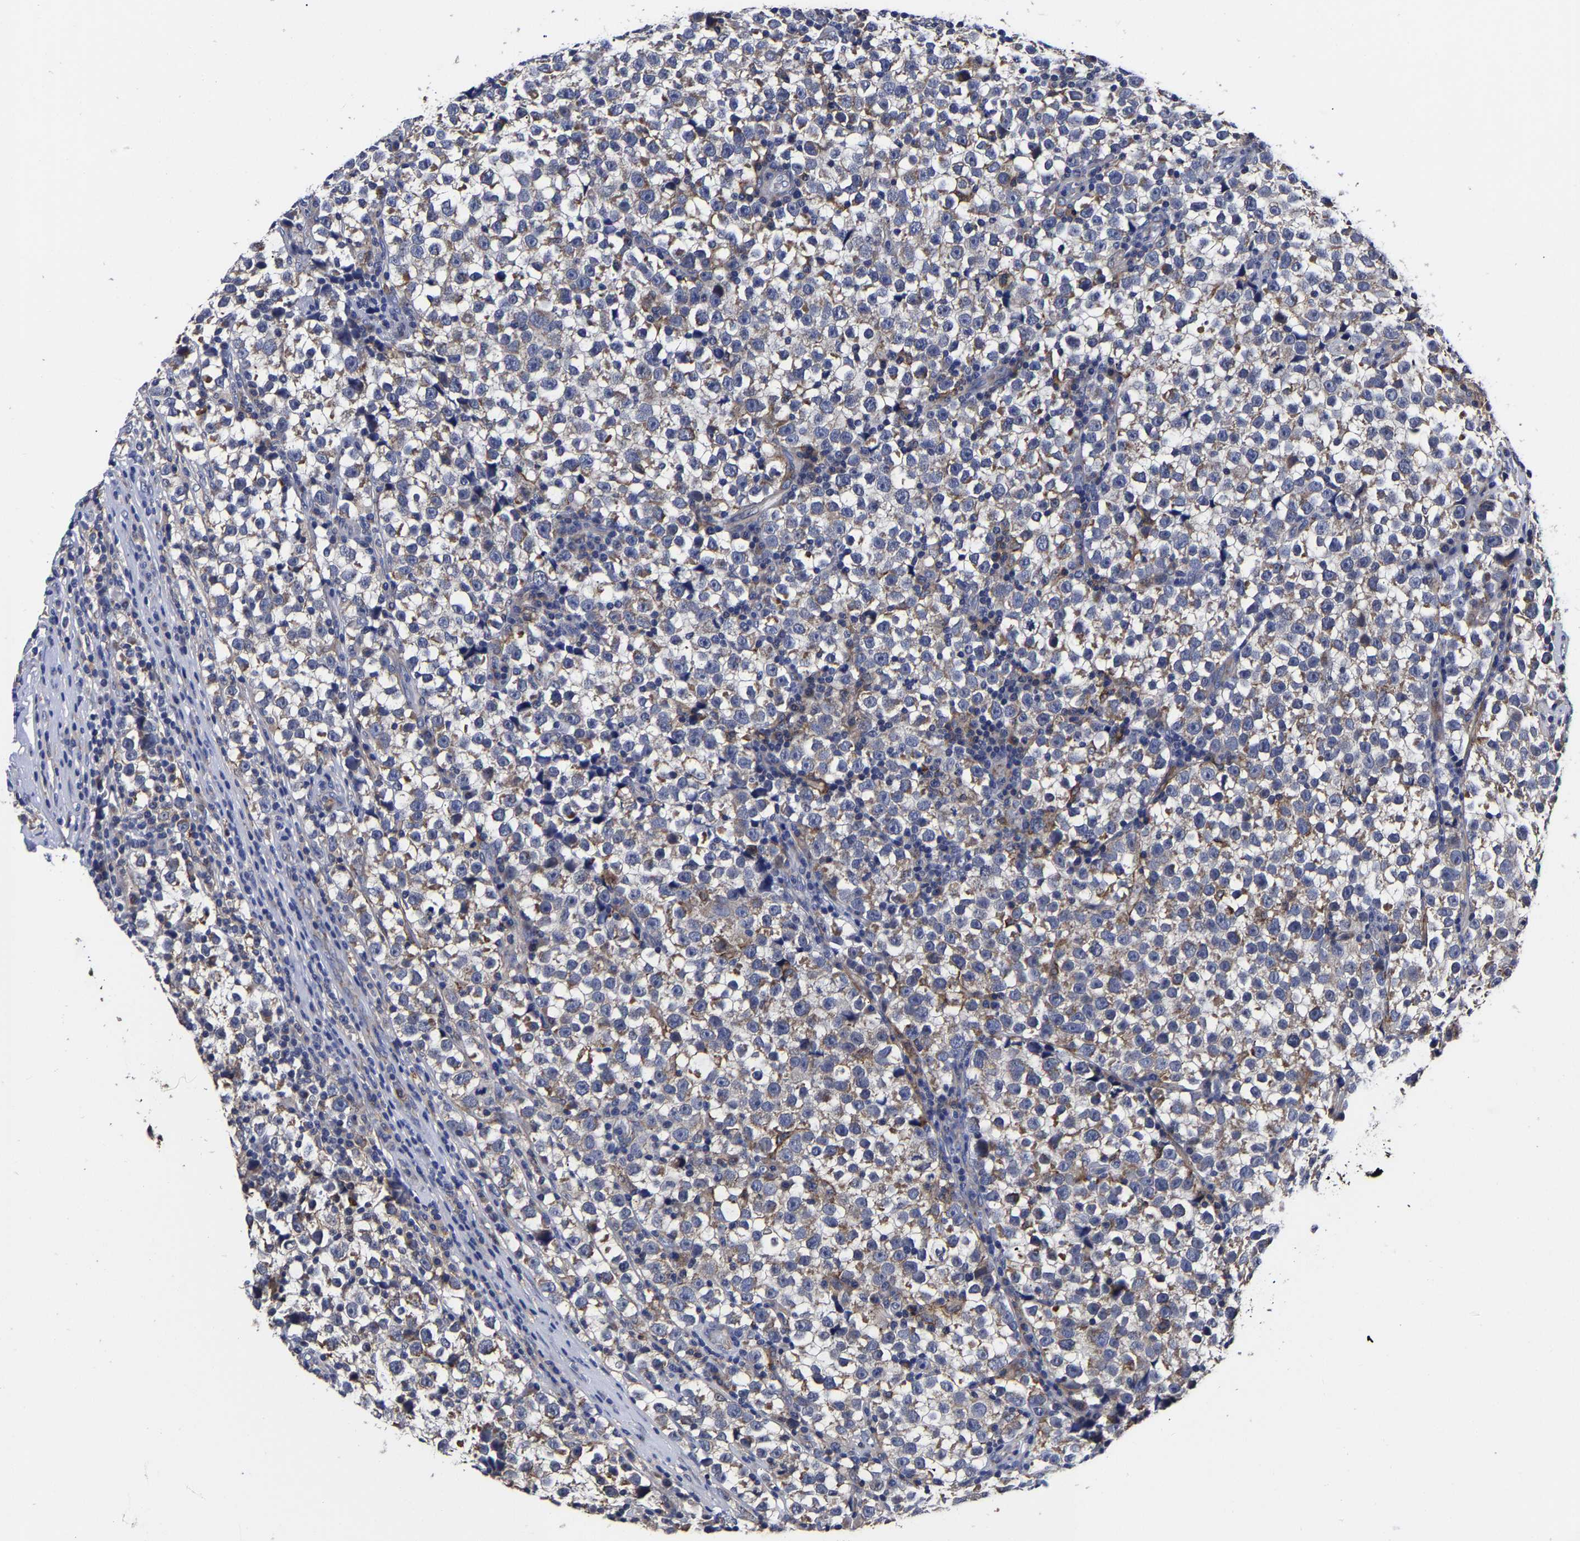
{"staining": {"intensity": "negative", "quantity": "none", "location": "none"}, "tissue": "testis cancer", "cell_type": "Tumor cells", "image_type": "cancer", "snomed": [{"axis": "morphology", "description": "Normal tissue, NOS"}, {"axis": "morphology", "description": "Seminoma, NOS"}, {"axis": "topography", "description": "Testis"}], "caption": "There is no significant expression in tumor cells of seminoma (testis).", "gene": "AASS", "patient": {"sex": "male", "age": 43}}